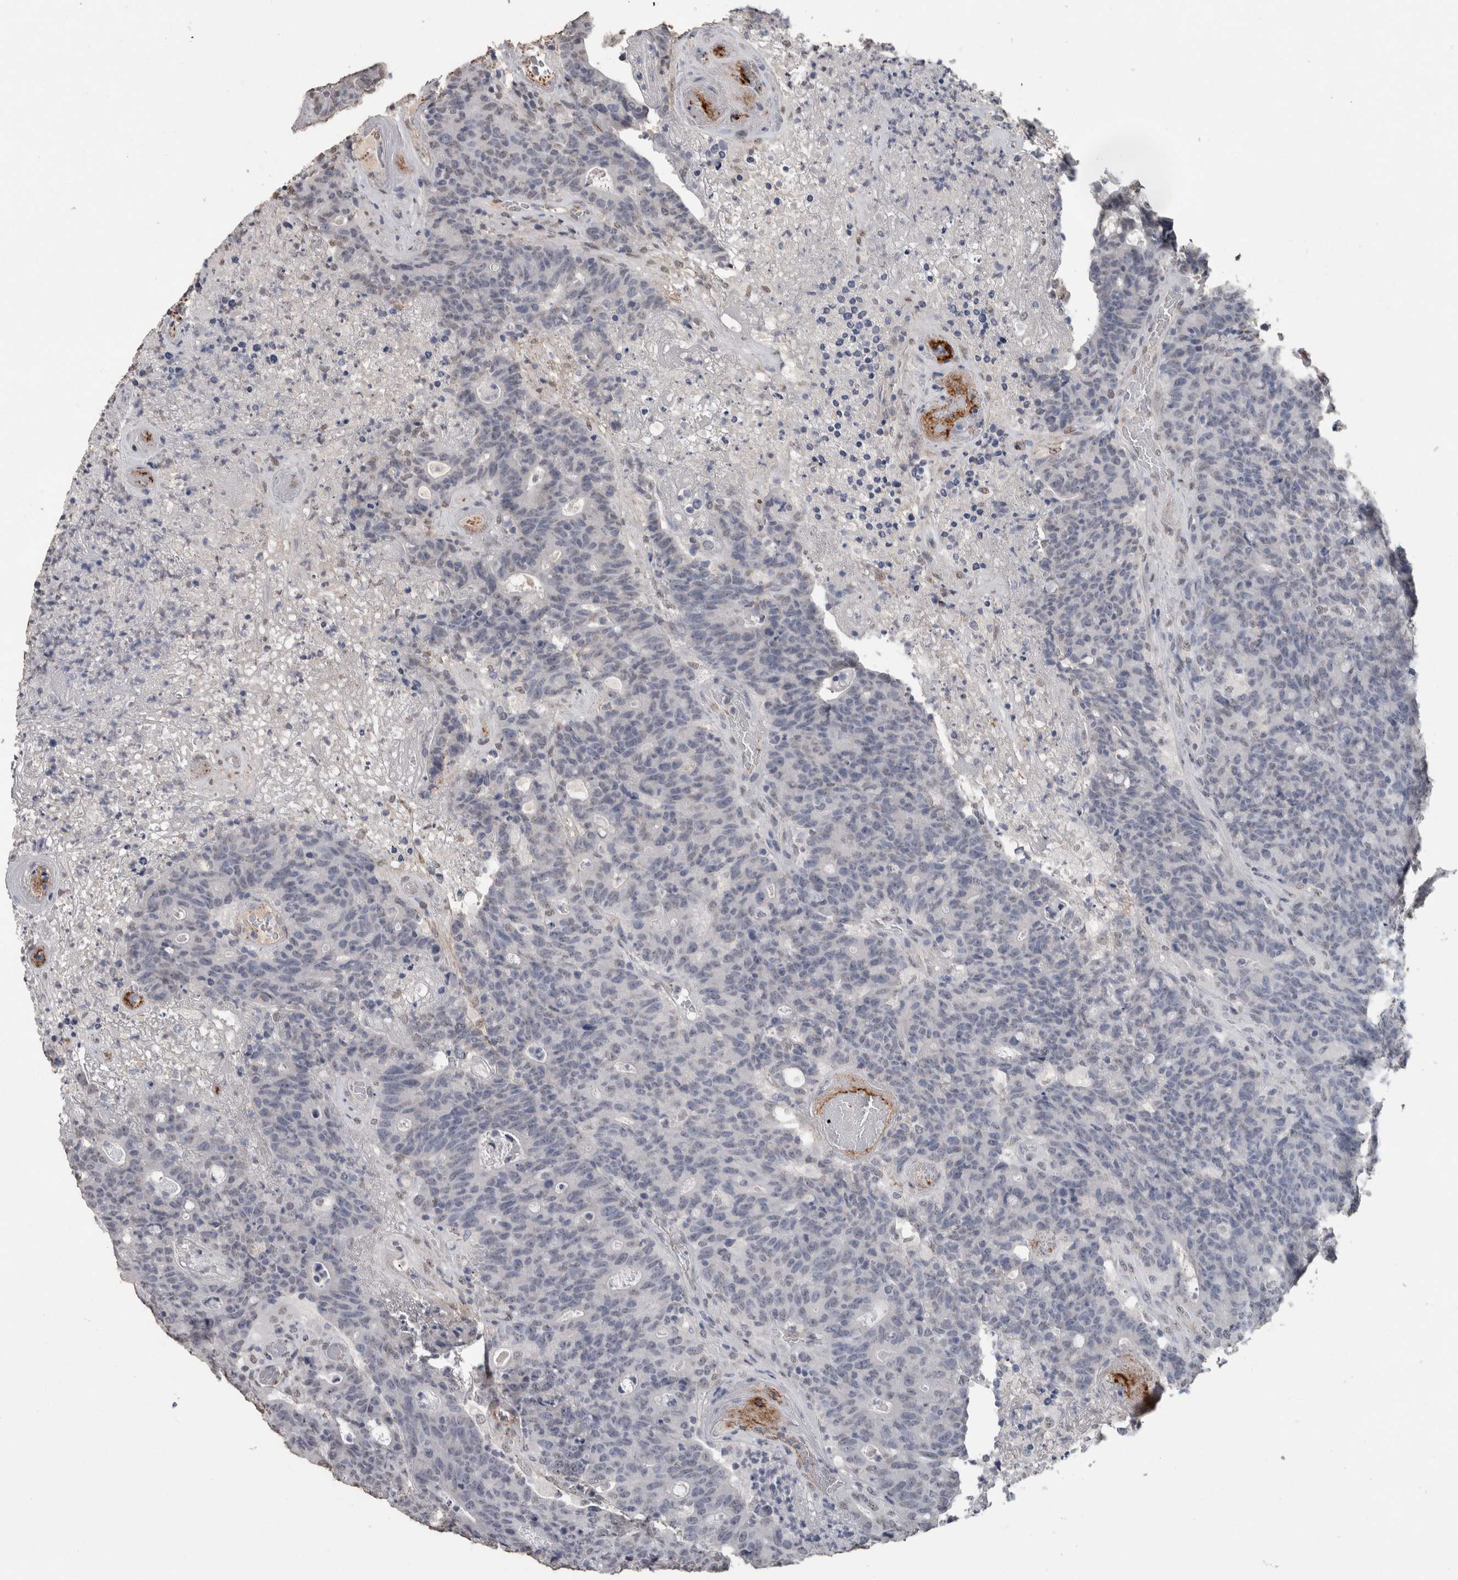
{"staining": {"intensity": "negative", "quantity": "none", "location": "none"}, "tissue": "colorectal cancer", "cell_type": "Tumor cells", "image_type": "cancer", "snomed": [{"axis": "morphology", "description": "Normal tissue, NOS"}, {"axis": "morphology", "description": "Adenocarcinoma, NOS"}, {"axis": "topography", "description": "Colon"}], "caption": "IHC of human adenocarcinoma (colorectal) exhibits no staining in tumor cells.", "gene": "LTBP1", "patient": {"sex": "female", "age": 75}}